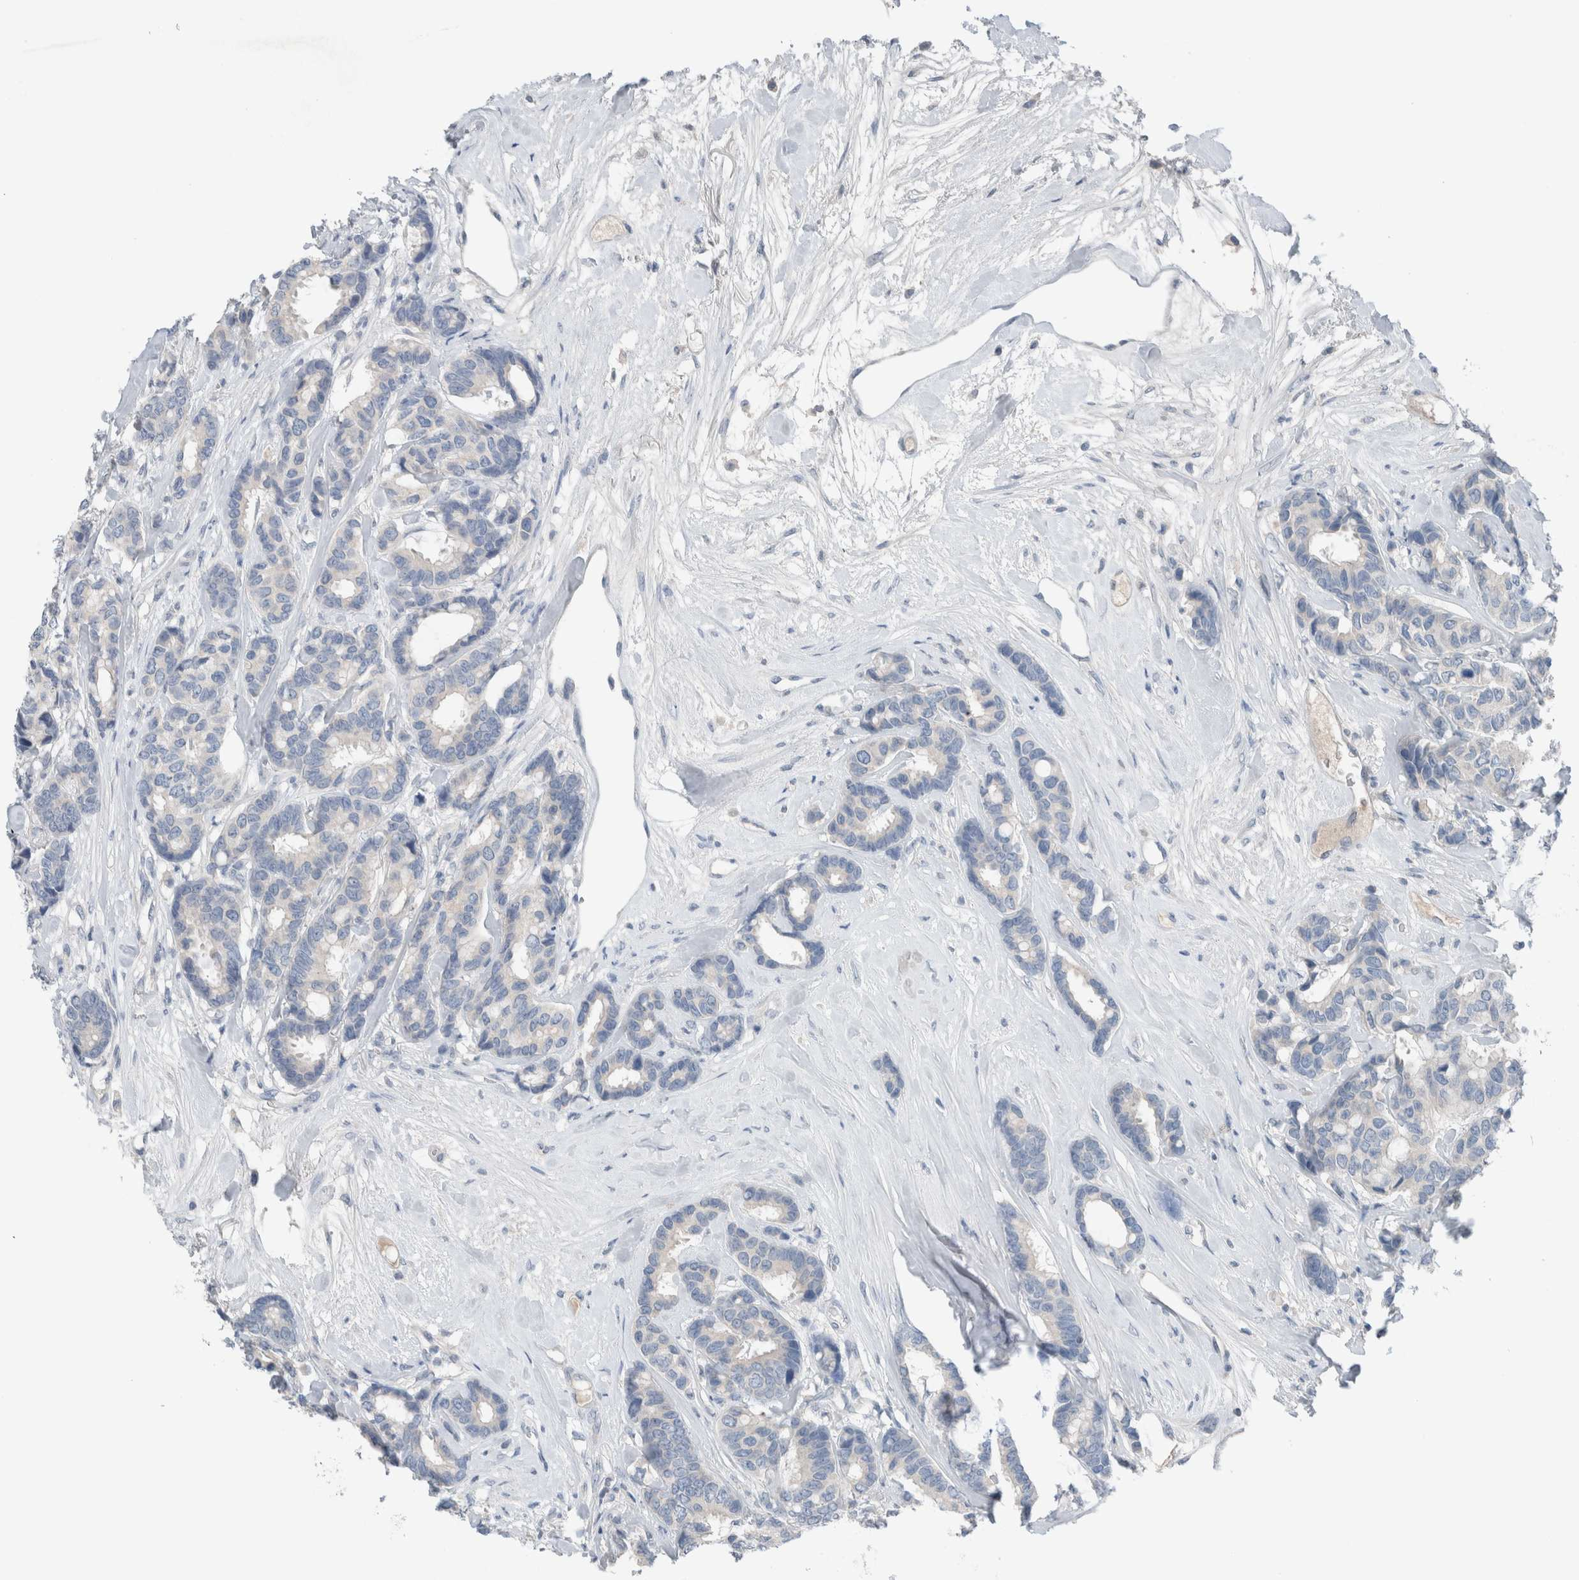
{"staining": {"intensity": "negative", "quantity": "none", "location": "none"}, "tissue": "breast cancer", "cell_type": "Tumor cells", "image_type": "cancer", "snomed": [{"axis": "morphology", "description": "Duct carcinoma"}, {"axis": "topography", "description": "Breast"}], "caption": "Immunohistochemistry image of human breast cancer stained for a protein (brown), which exhibits no positivity in tumor cells. (Stains: DAB IHC with hematoxylin counter stain, Microscopy: brightfield microscopy at high magnification).", "gene": "DUOX1", "patient": {"sex": "female", "age": 87}}